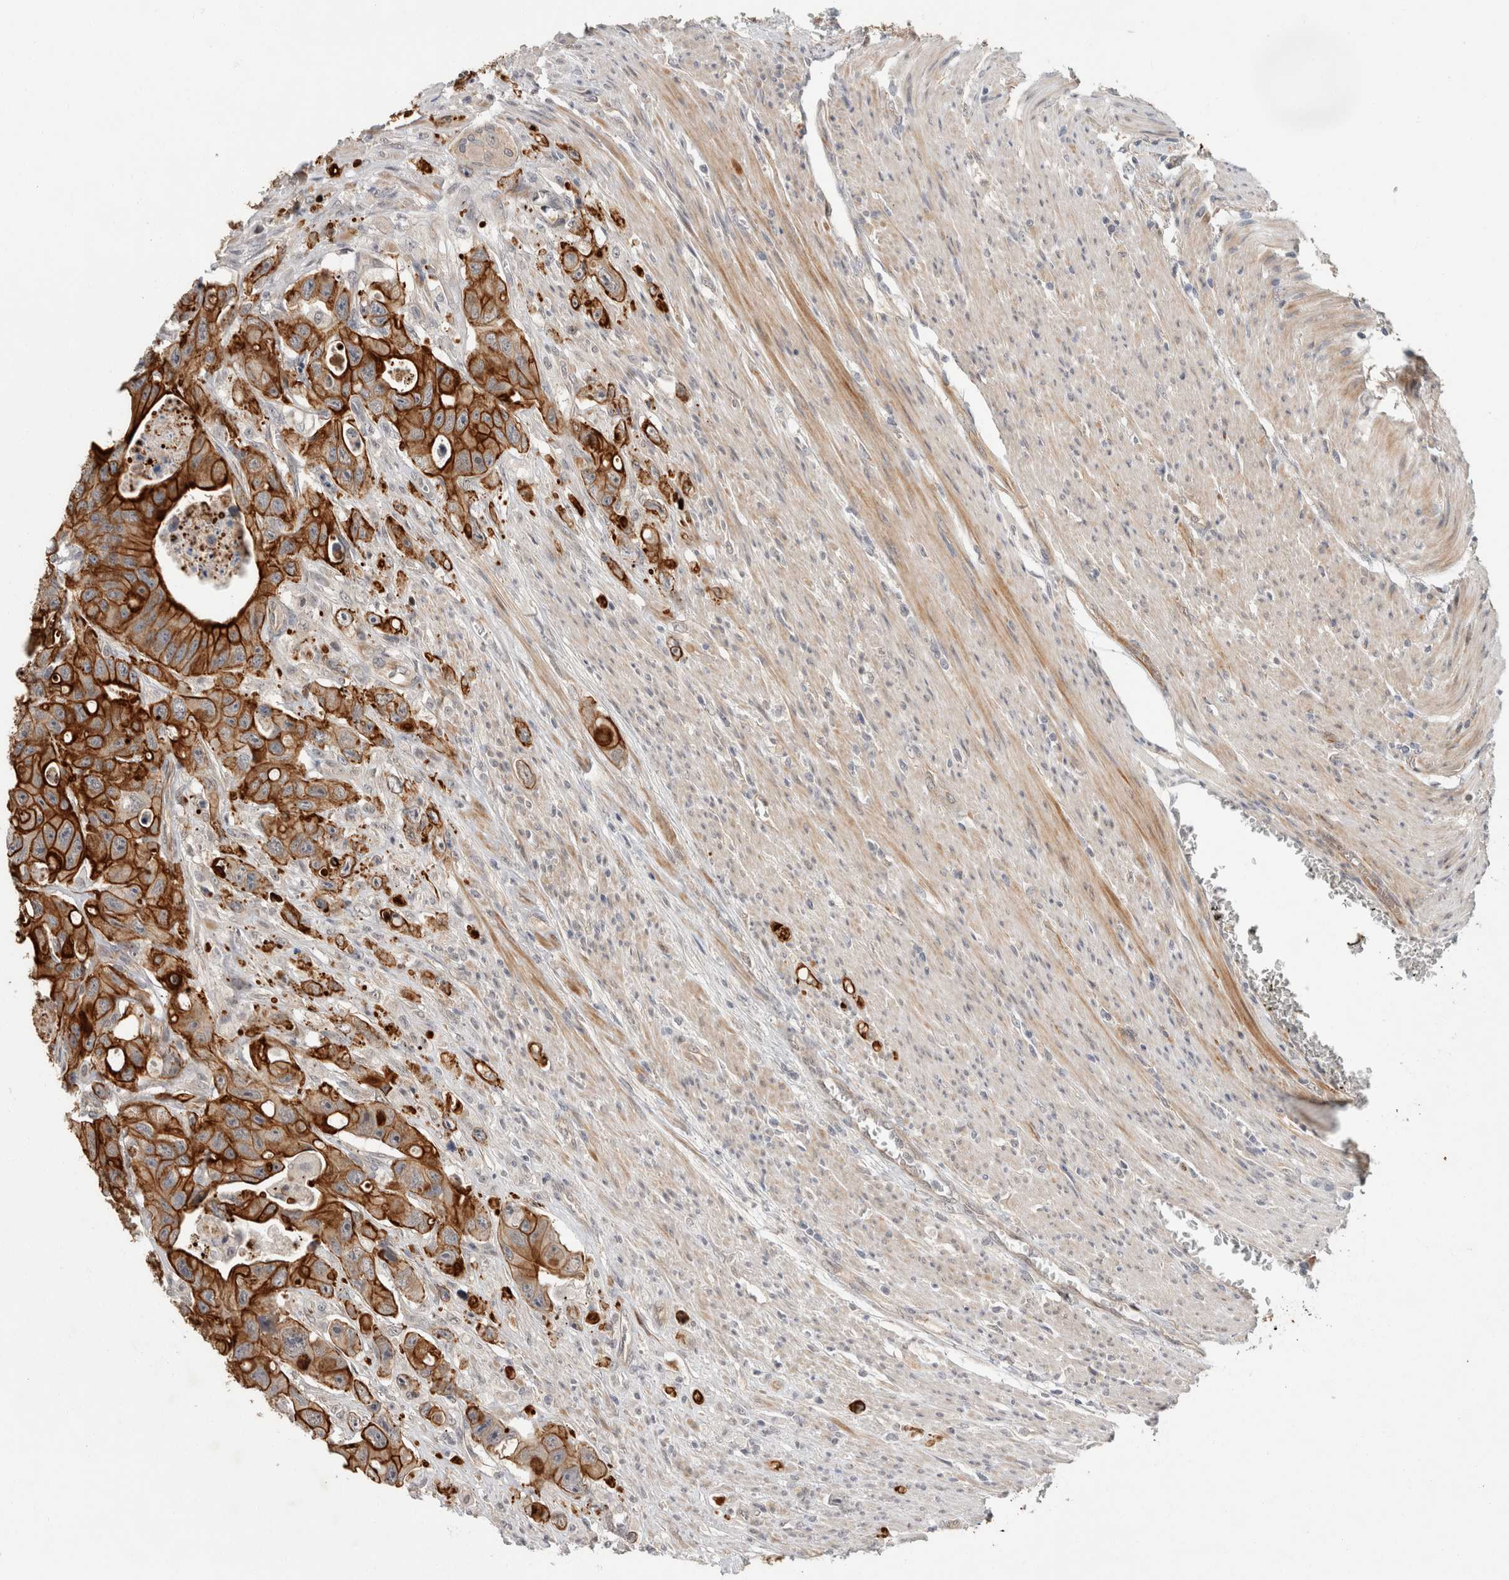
{"staining": {"intensity": "strong", "quantity": ">75%", "location": "cytoplasmic/membranous"}, "tissue": "colorectal cancer", "cell_type": "Tumor cells", "image_type": "cancer", "snomed": [{"axis": "morphology", "description": "Adenocarcinoma, NOS"}, {"axis": "topography", "description": "Colon"}], "caption": "Adenocarcinoma (colorectal) stained for a protein demonstrates strong cytoplasmic/membranous positivity in tumor cells. The staining is performed using DAB (3,3'-diaminobenzidine) brown chromogen to label protein expression. The nuclei are counter-stained blue using hematoxylin.", "gene": "CRISPLD1", "patient": {"sex": "female", "age": 46}}